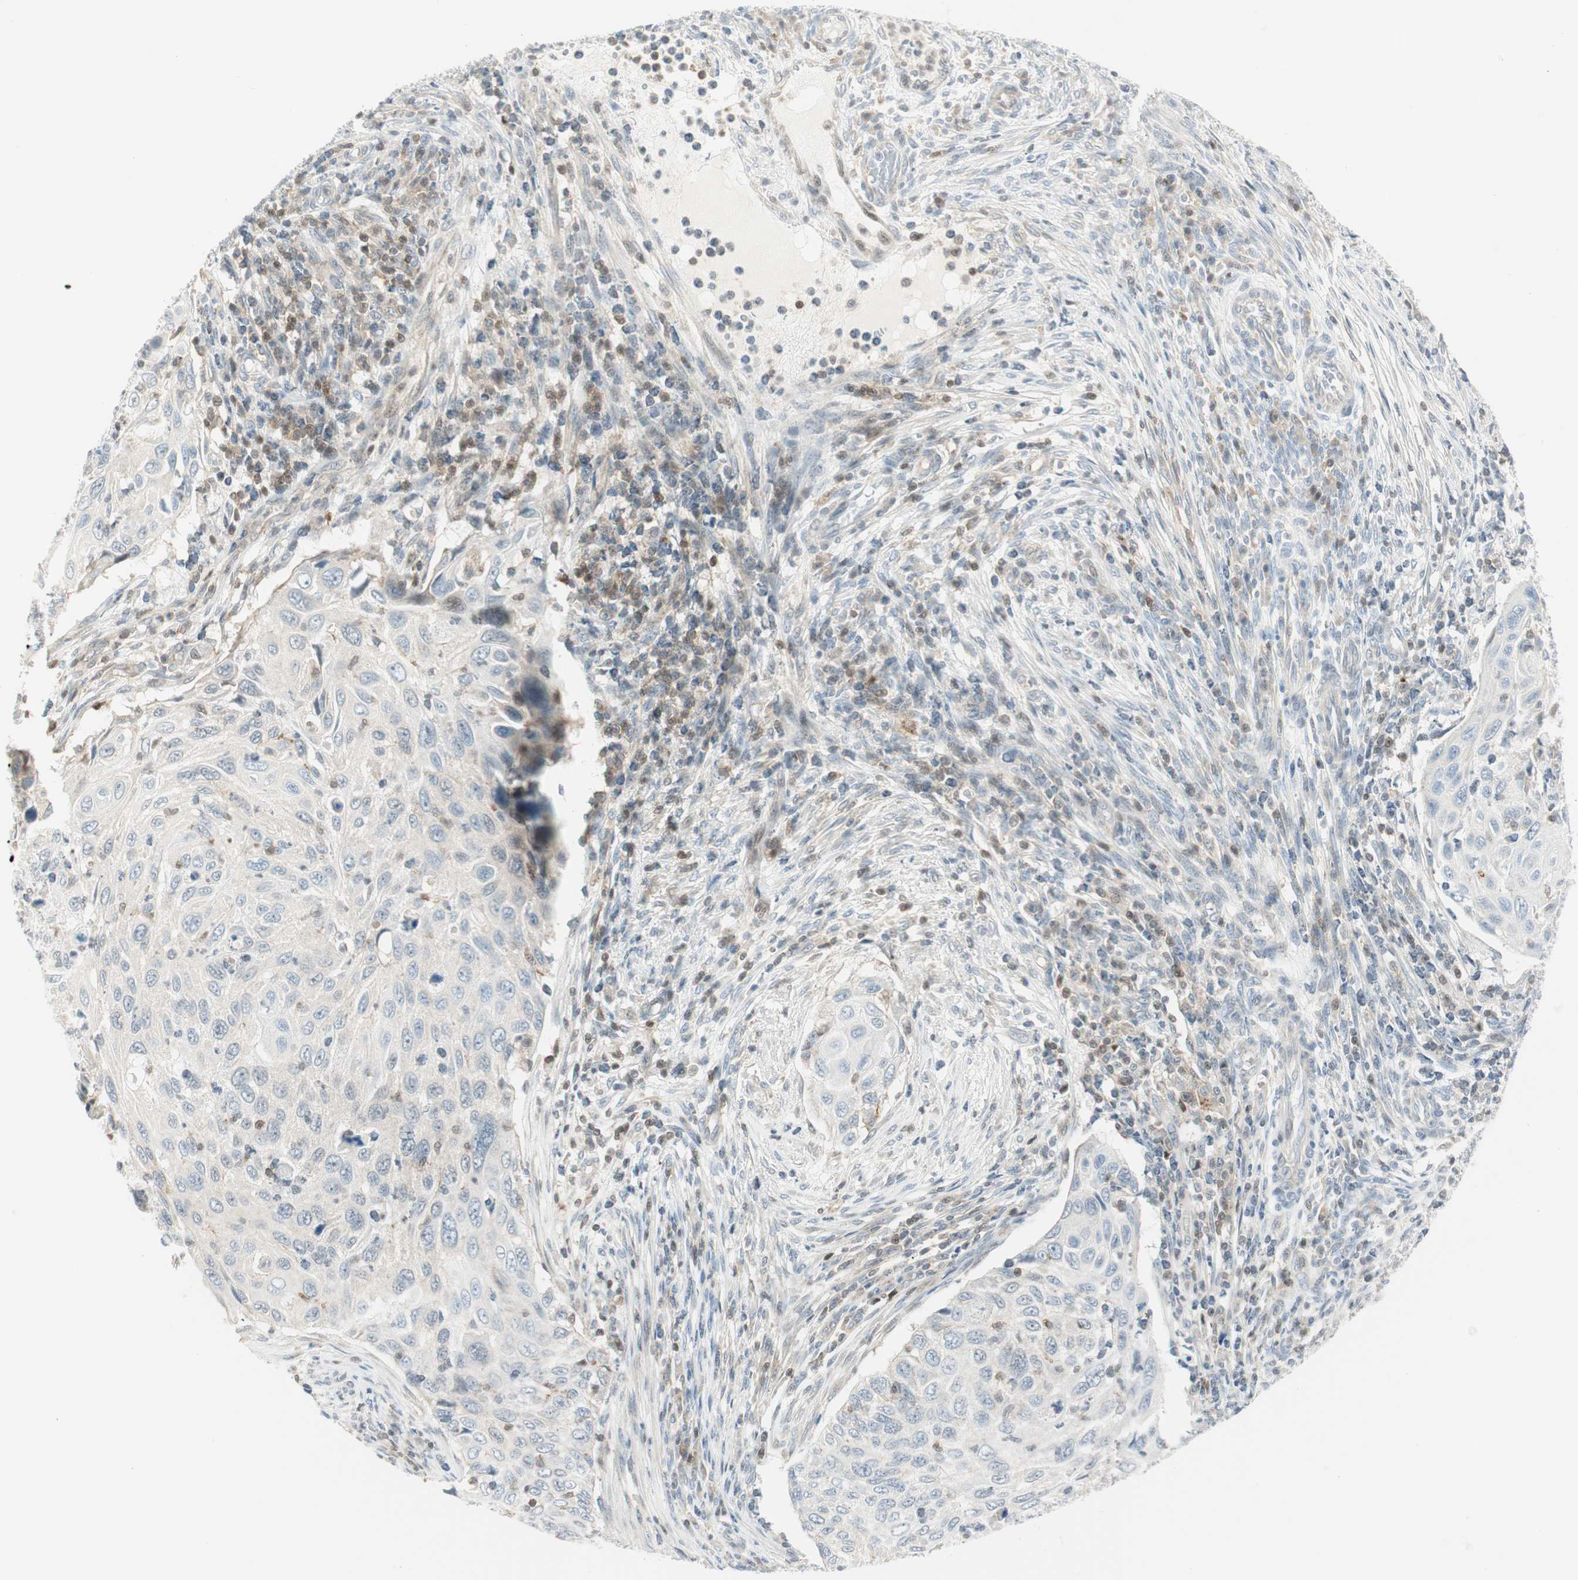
{"staining": {"intensity": "negative", "quantity": "none", "location": "none"}, "tissue": "cervical cancer", "cell_type": "Tumor cells", "image_type": "cancer", "snomed": [{"axis": "morphology", "description": "Squamous cell carcinoma, NOS"}, {"axis": "topography", "description": "Cervix"}], "caption": "This image is of cervical squamous cell carcinoma stained with immunohistochemistry (IHC) to label a protein in brown with the nuclei are counter-stained blue. There is no staining in tumor cells. Nuclei are stained in blue.", "gene": "PPP1CA", "patient": {"sex": "female", "age": 70}}